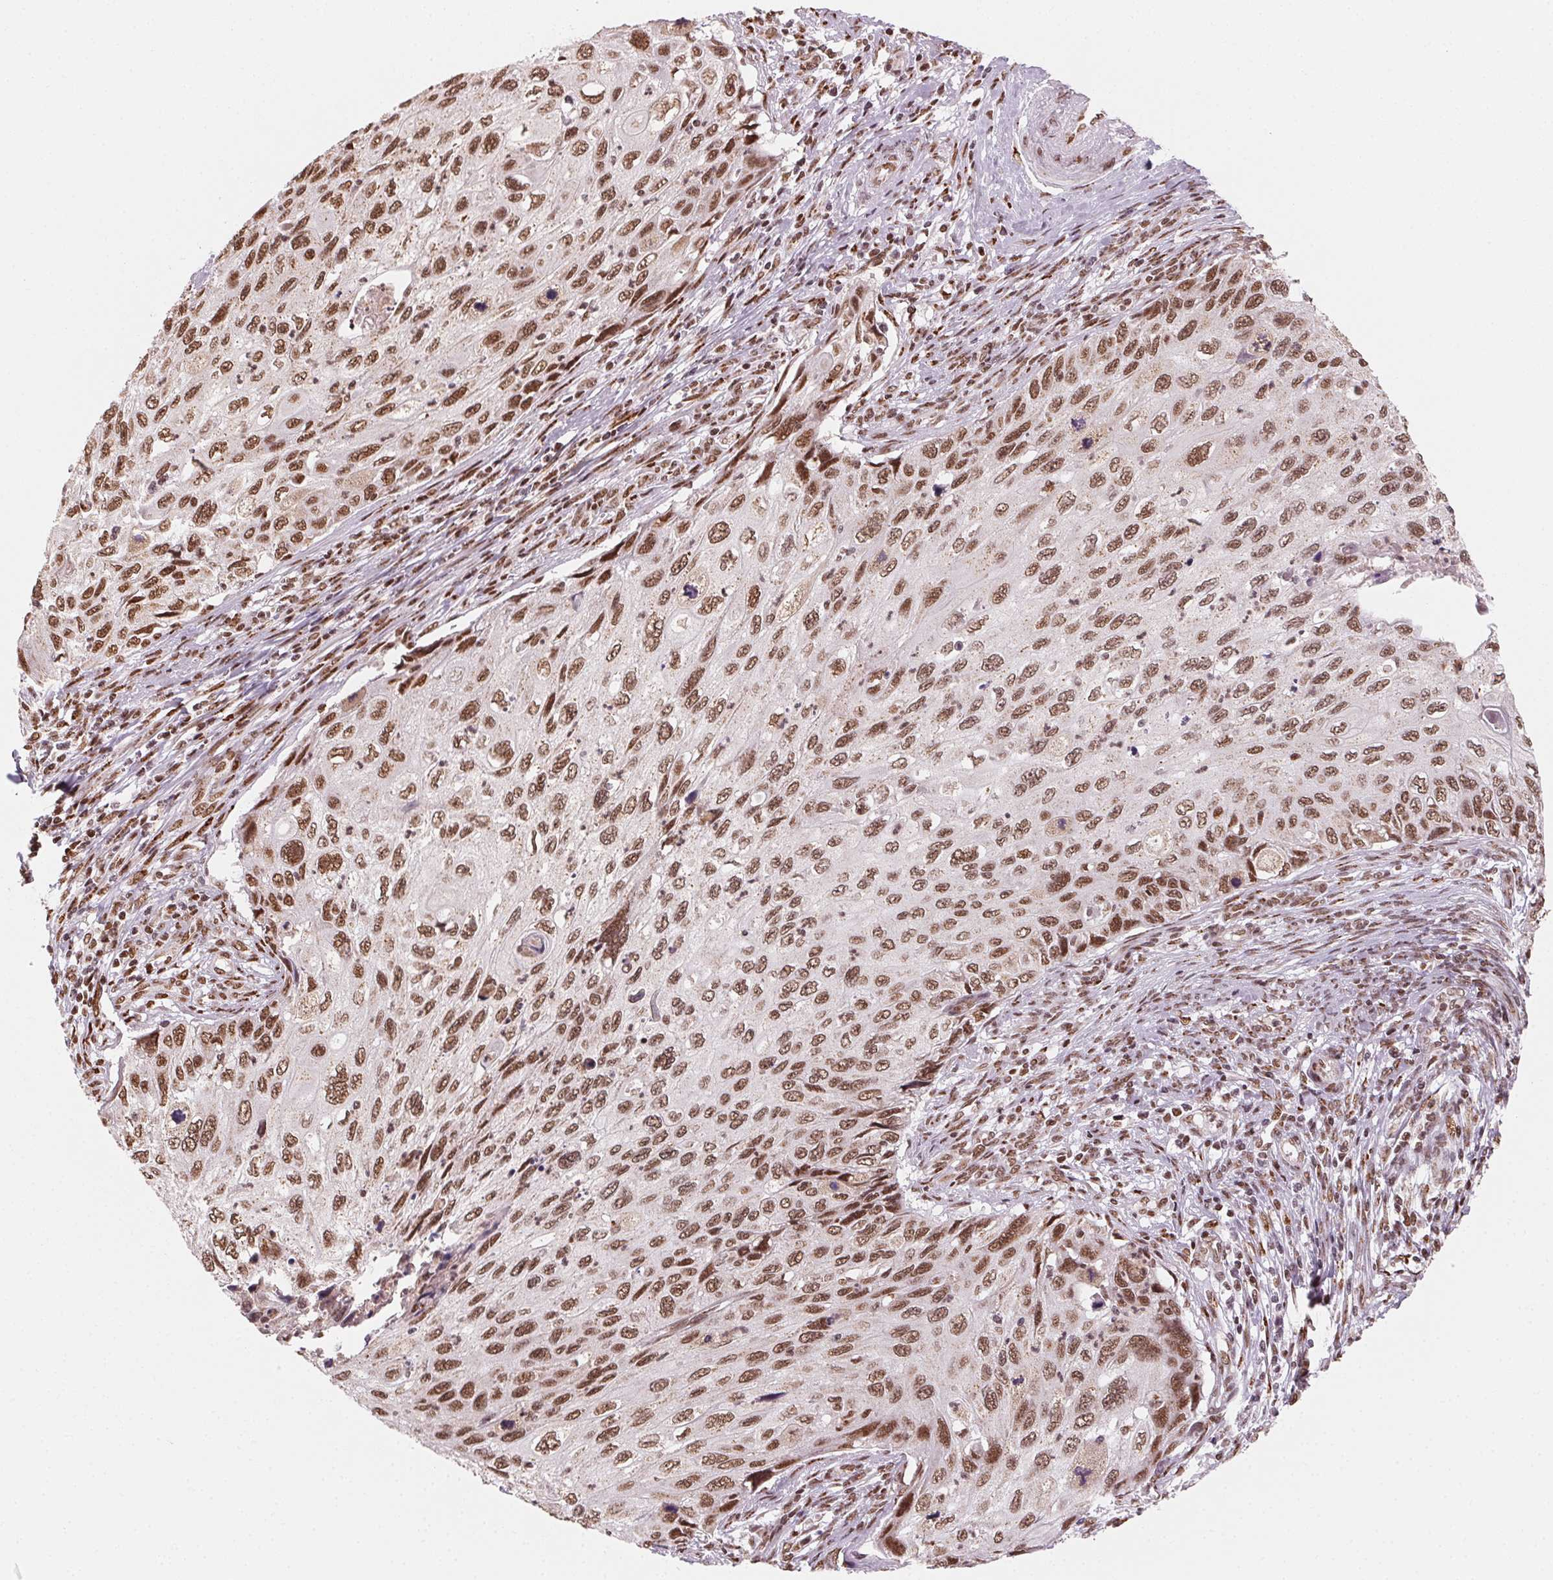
{"staining": {"intensity": "moderate", "quantity": ">75%", "location": "nuclear"}, "tissue": "cervical cancer", "cell_type": "Tumor cells", "image_type": "cancer", "snomed": [{"axis": "morphology", "description": "Squamous cell carcinoma, NOS"}, {"axis": "topography", "description": "Cervix"}], "caption": "High-power microscopy captured an immunohistochemistry (IHC) image of cervical cancer, revealing moderate nuclear positivity in approximately >75% of tumor cells.", "gene": "TOPORS", "patient": {"sex": "female", "age": 70}}